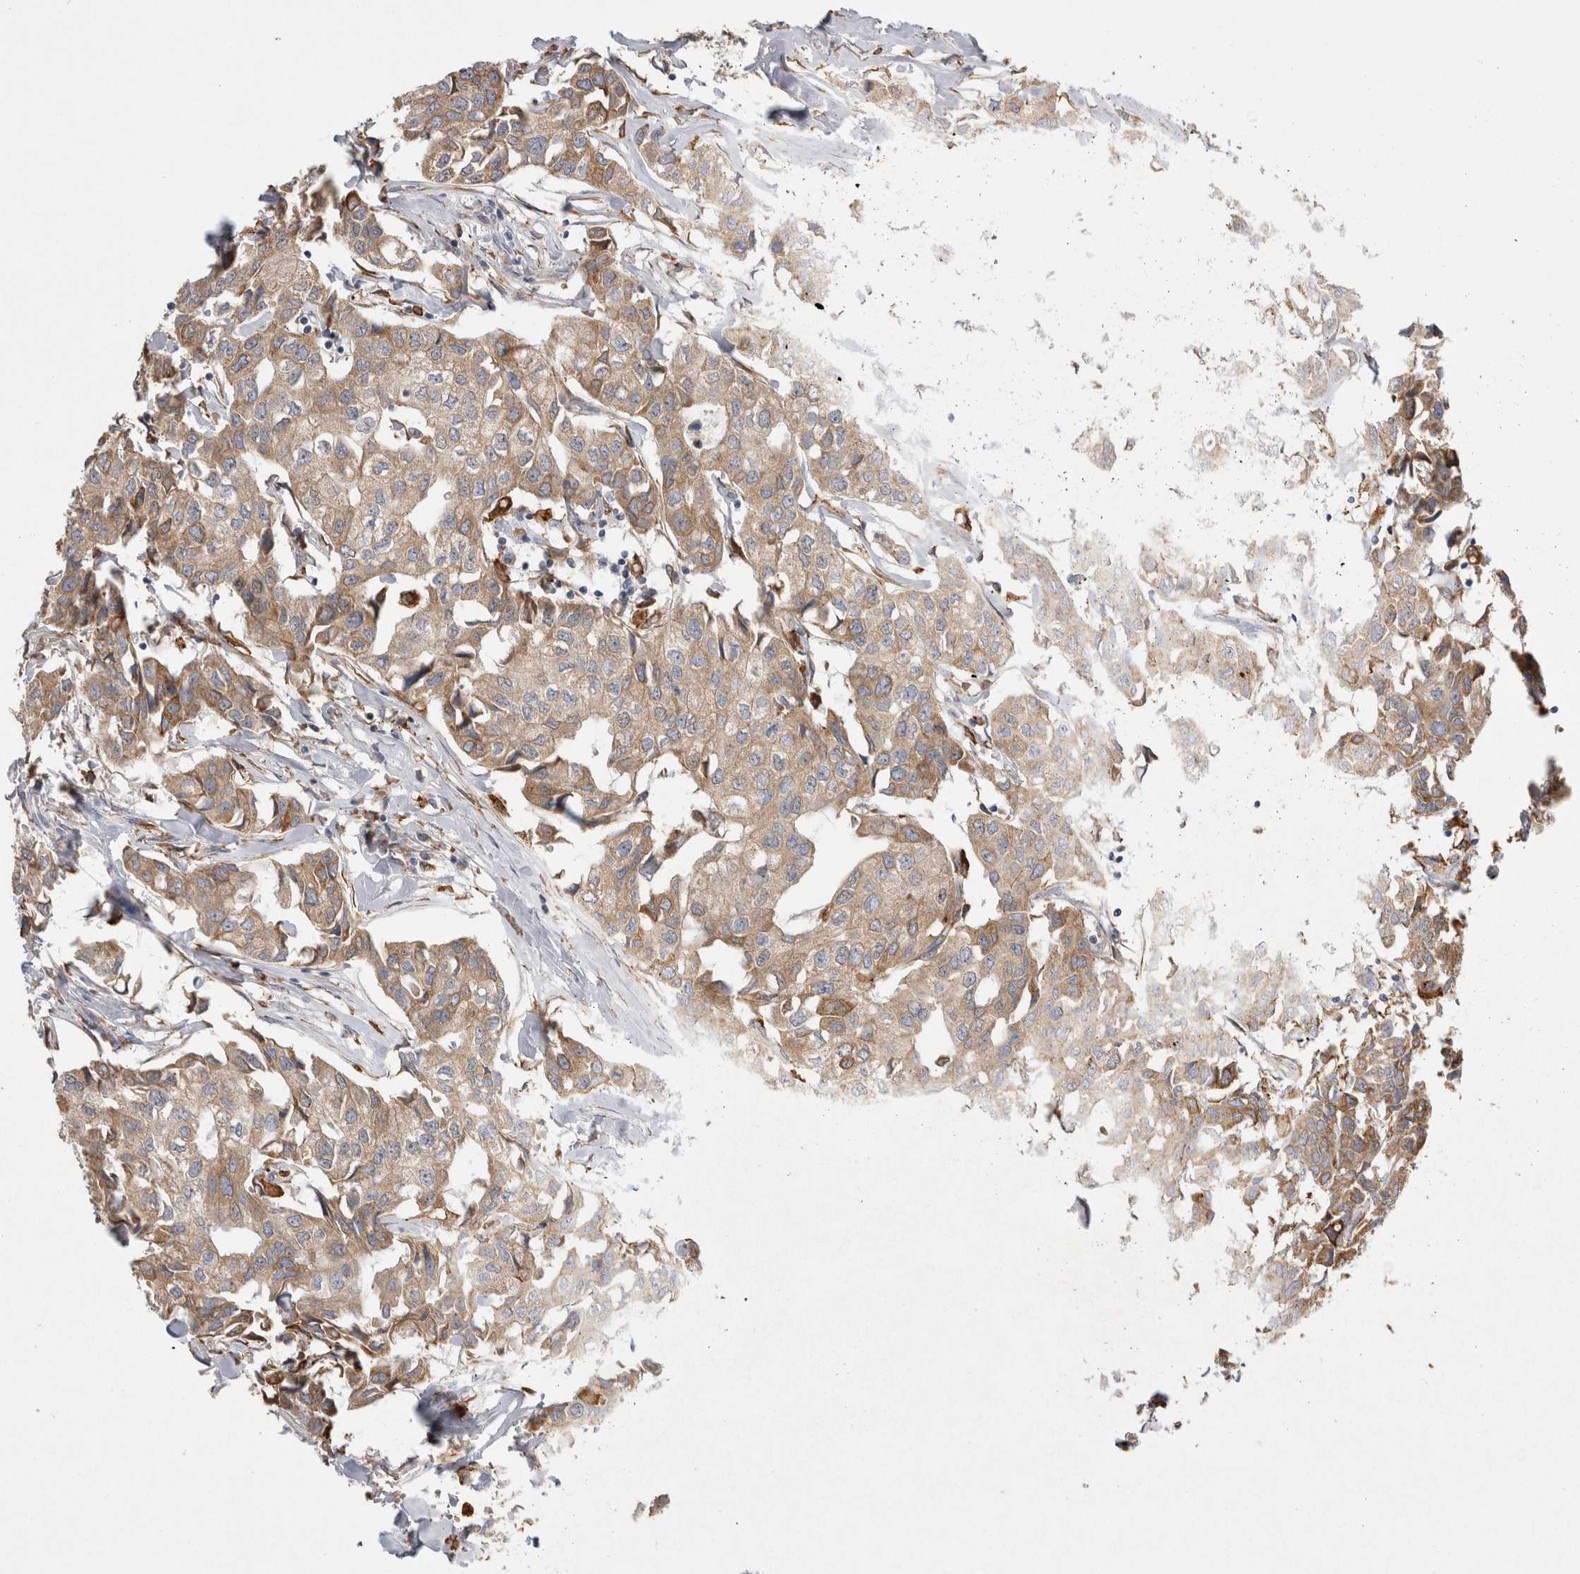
{"staining": {"intensity": "moderate", "quantity": ">75%", "location": "cytoplasmic/membranous"}, "tissue": "breast cancer", "cell_type": "Tumor cells", "image_type": "cancer", "snomed": [{"axis": "morphology", "description": "Duct carcinoma"}, {"axis": "topography", "description": "Breast"}], "caption": "Protein staining of breast cancer (invasive ductal carcinoma) tissue exhibits moderate cytoplasmic/membranous staining in approximately >75% of tumor cells.", "gene": "LRPAP1", "patient": {"sex": "female", "age": 80}}